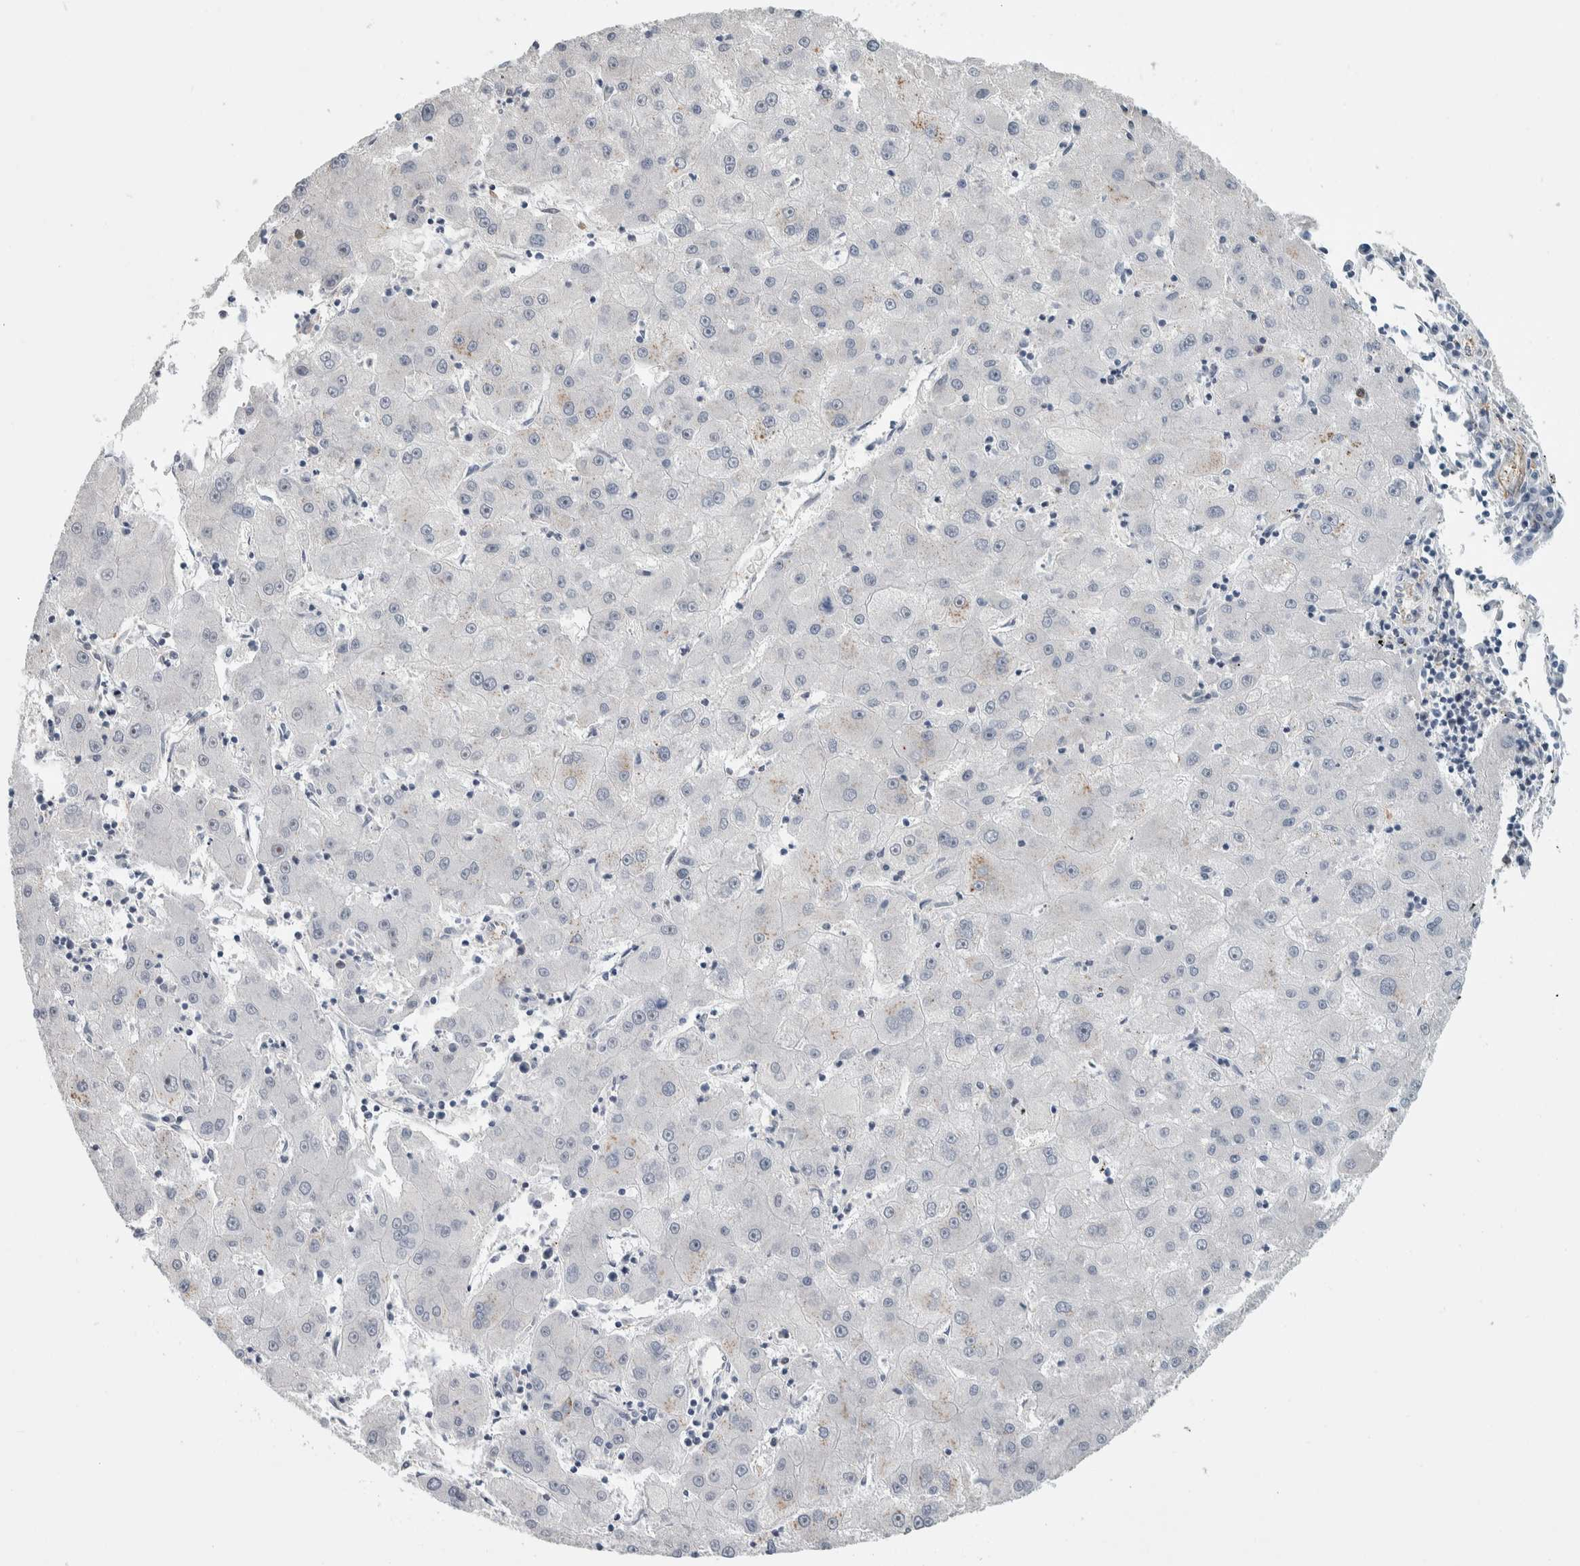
{"staining": {"intensity": "negative", "quantity": "none", "location": "none"}, "tissue": "liver cancer", "cell_type": "Tumor cells", "image_type": "cancer", "snomed": [{"axis": "morphology", "description": "Carcinoma, Hepatocellular, NOS"}, {"axis": "topography", "description": "Liver"}], "caption": "The photomicrograph reveals no staining of tumor cells in hepatocellular carcinoma (liver).", "gene": "MSL1", "patient": {"sex": "male", "age": 72}}